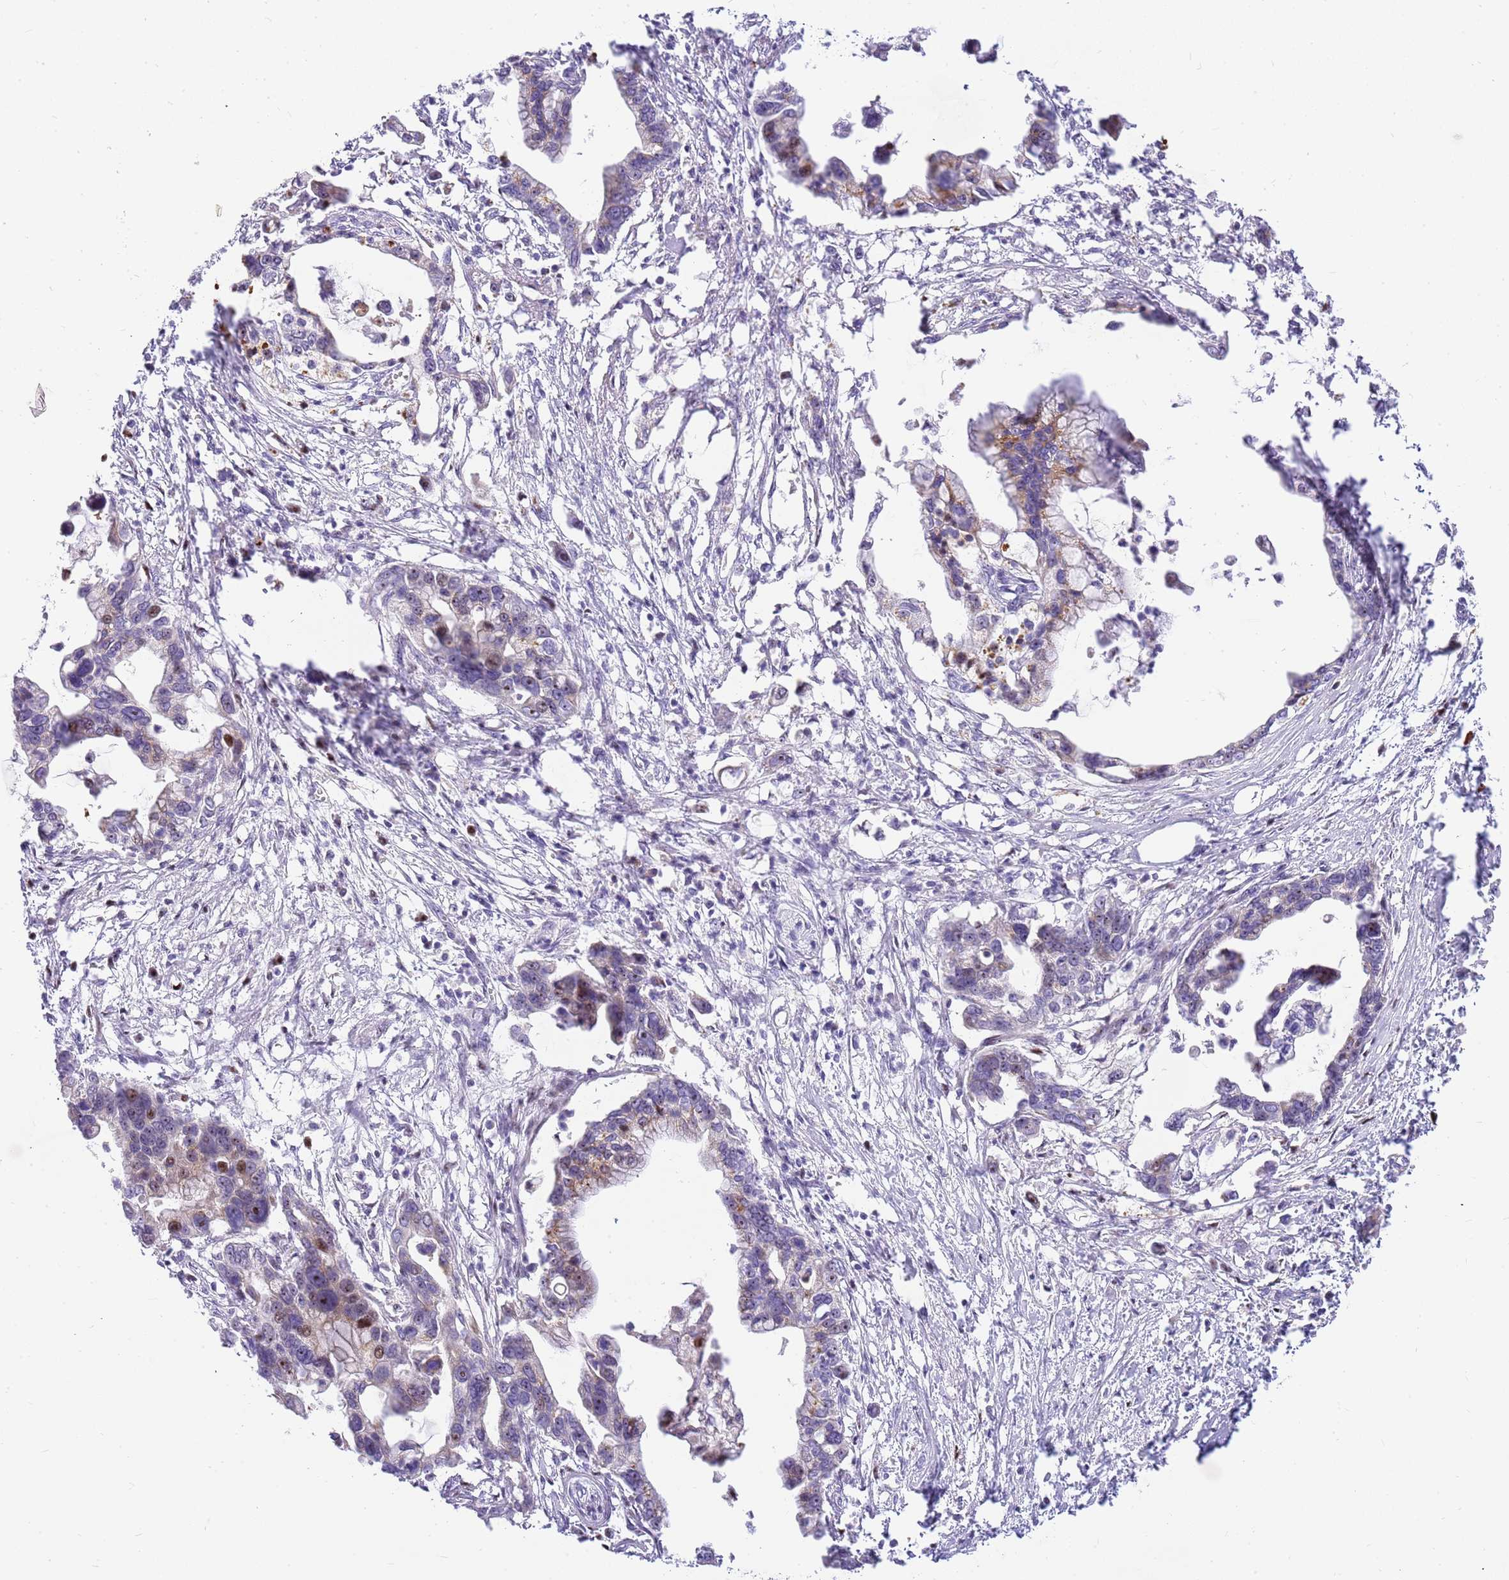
{"staining": {"intensity": "moderate", "quantity": "<25%", "location": "cytoplasmic/membranous,nuclear"}, "tissue": "pancreatic cancer", "cell_type": "Tumor cells", "image_type": "cancer", "snomed": [{"axis": "morphology", "description": "Adenocarcinoma, NOS"}, {"axis": "topography", "description": "Pancreas"}], "caption": "Brown immunohistochemical staining in pancreatic cancer (adenocarcinoma) demonstrates moderate cytoplasmic/membranous and nuclear staining in about <25% of tumor cells.", "gene": "DNAJA3", "patient": {"sex": "female", "age": 83}}